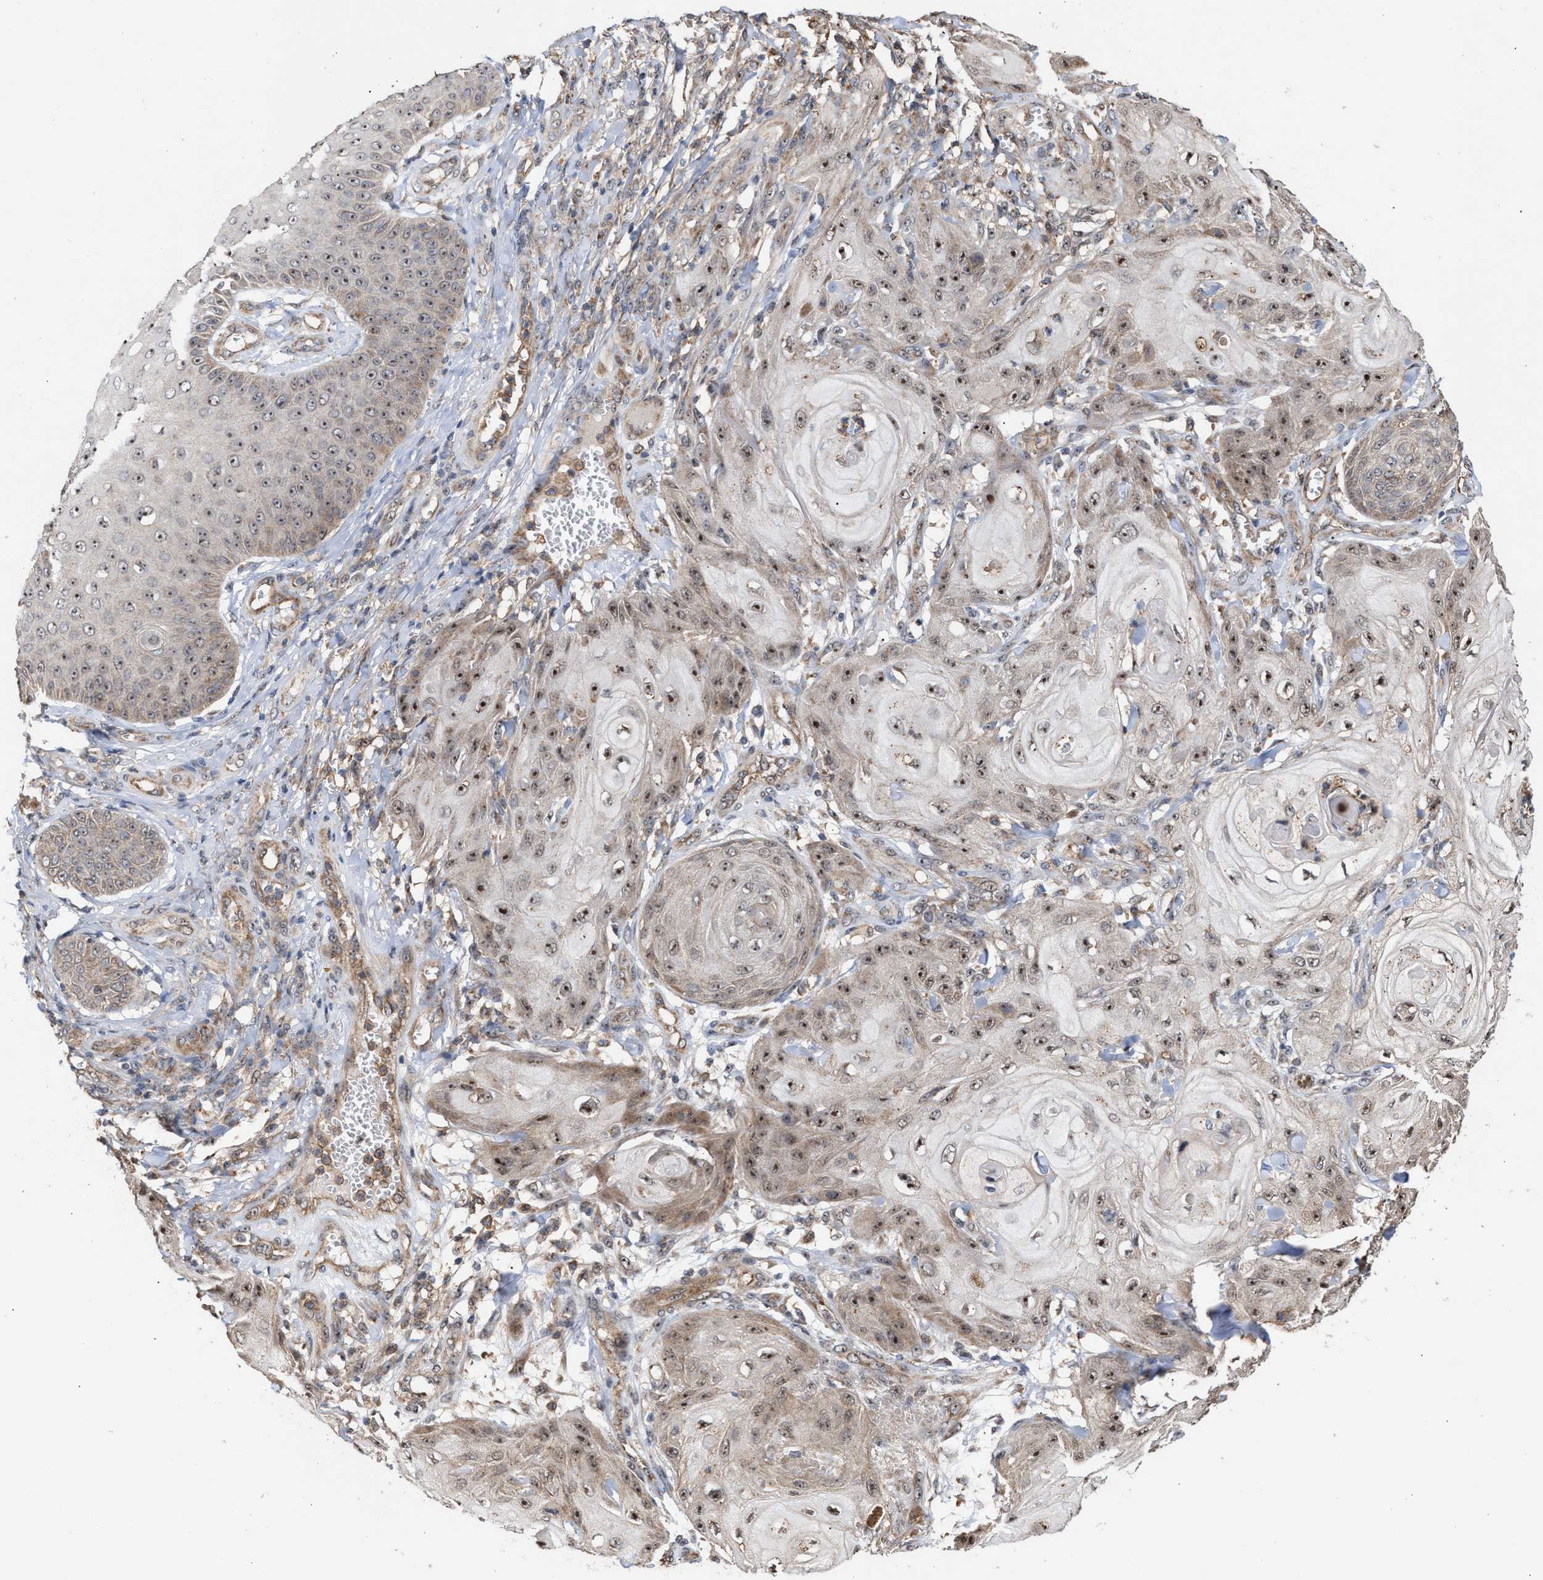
{"staining": {"intensity": "strong", "quantity": ">75%", "location": "cytoplasmic/membranous,nuclear"}, "tissue": "skin cancer", "cell_type": "Tumor cells", "image_type": "cancer", "snomed": [{"axis": "morphology", "description": "Squamous cell carcinoma, NOS"}, {"axis": "topography", "description": "Skin"}], "caption": "The immunohistochemical stain highlights strong cytoplasmic/membranous and nuclear positivity in tumor cells of squamous cell carcinoma (skin) tissue.", "gene": "EXOSC2", "patient": {"sex": "male", "age": 74}}